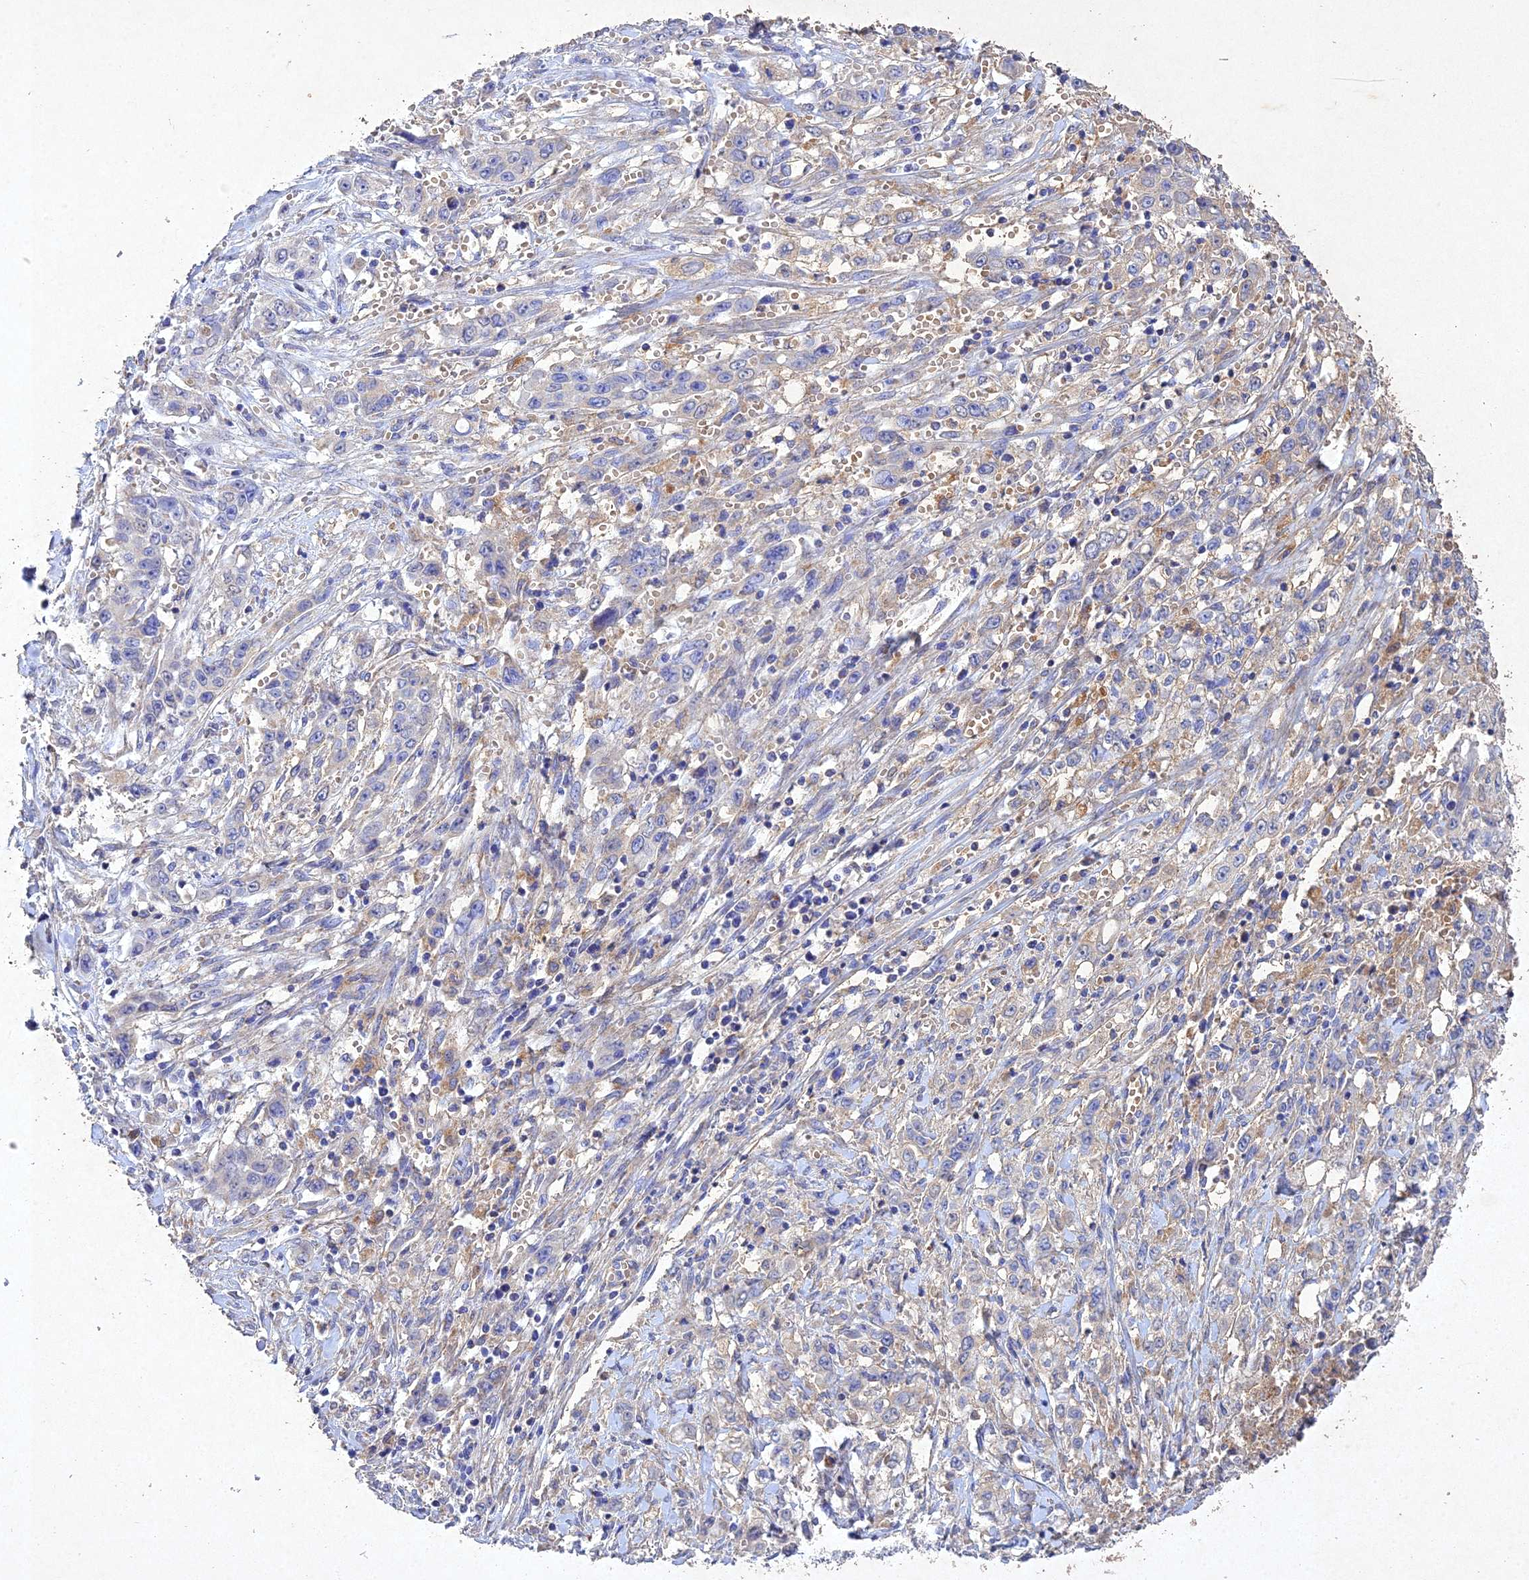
{"staining": {"intensity": "negative", "quantity": "none", "location": "none"}, "tissue": "stomach cancer", "cell_type": "Tumor cells", "image_type": "cancer", "snomed": [{"axis": "morphology", "description": "Adenocarcinoma, NOS"}, {"axis": "topography", "description": "Stomach, upper"}], "caption": "IHC image of stomach cancer stained for a protein (brown), which reveals no expression in tumor cells.", "gene": "NDUFV1", "patient": {"sex": "male", "age": 62}}